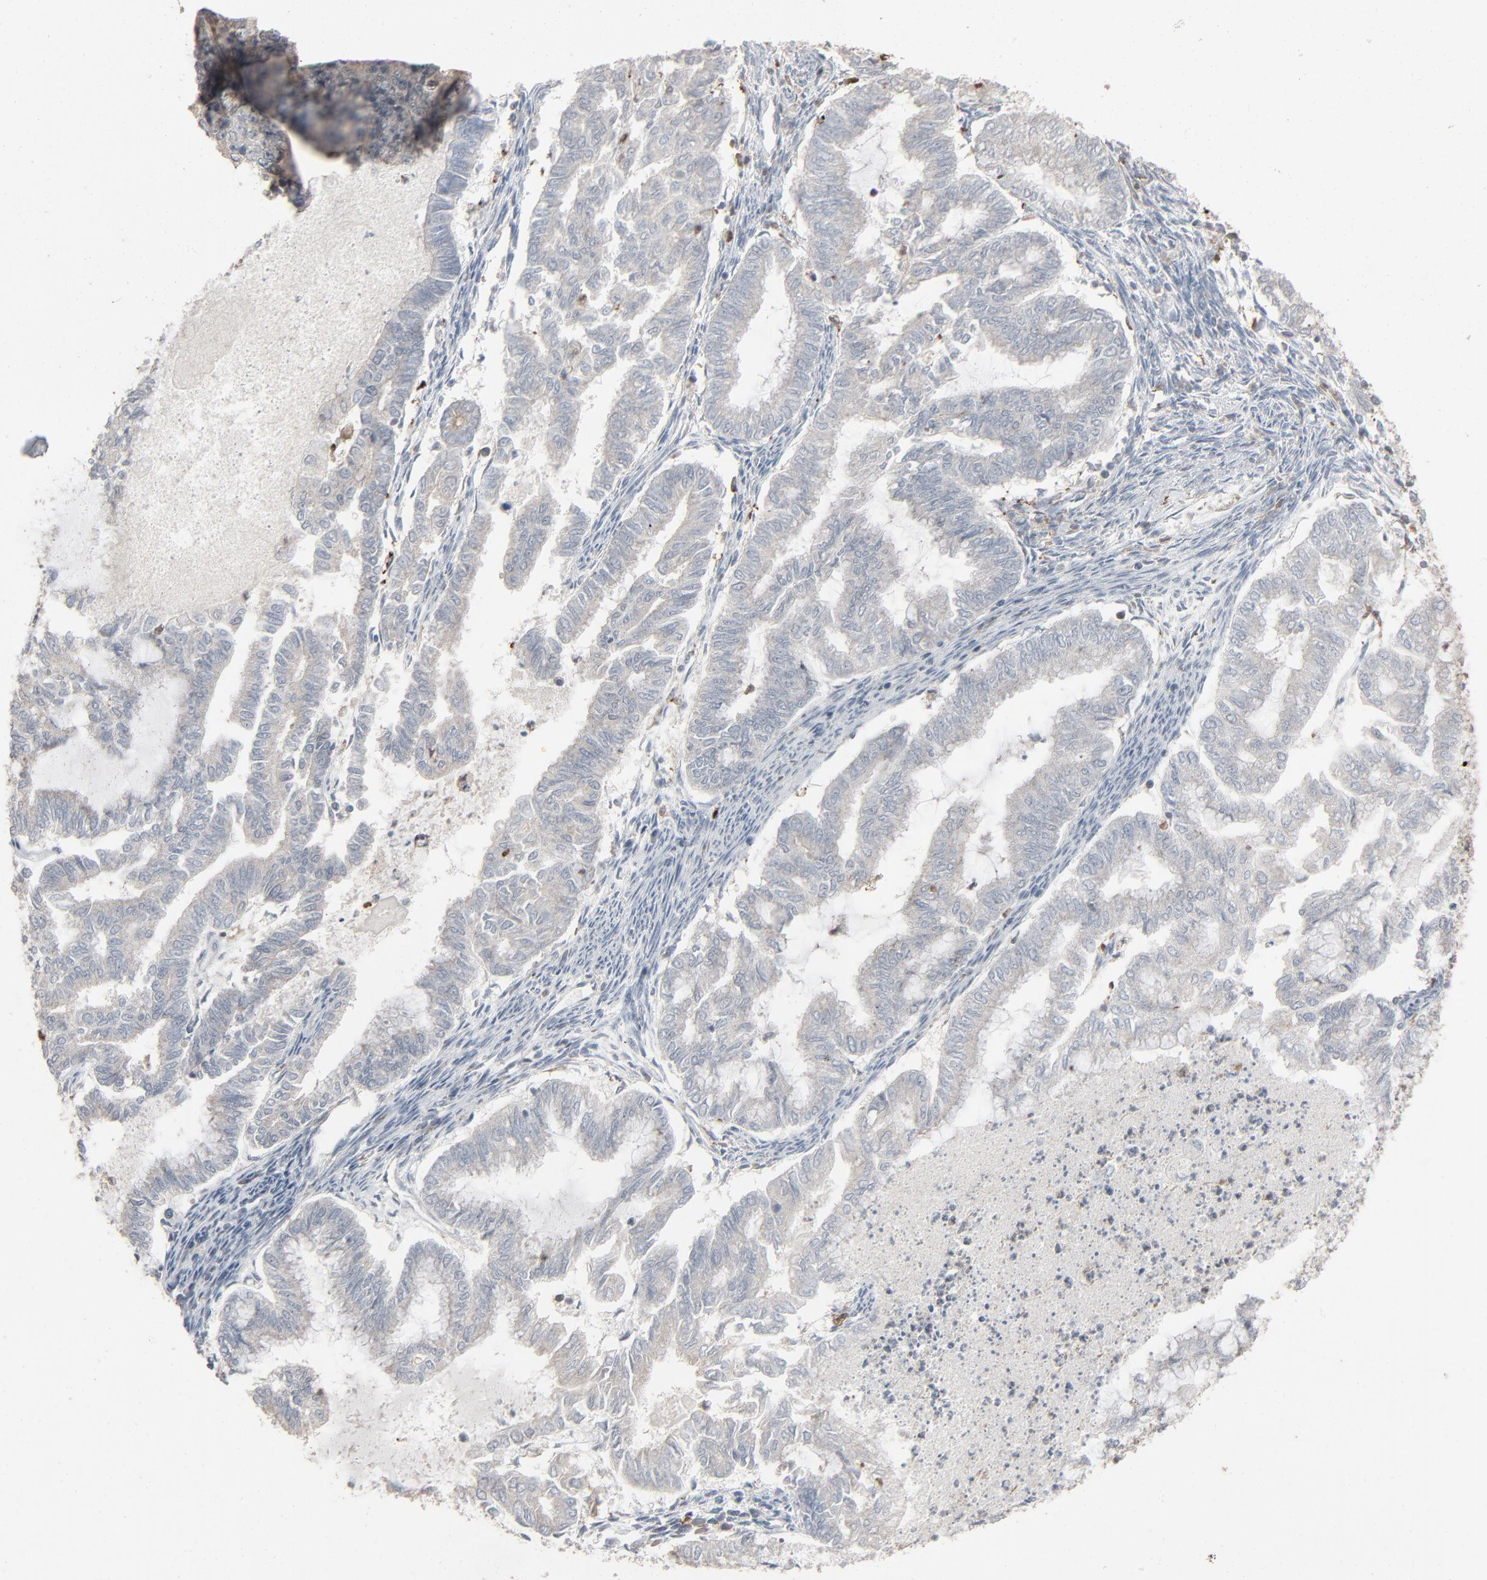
{"staining": {"intensity": "negative", "quantity": "none", "location": "none"}, "tissue": "endometrial cancer", "cell_type": "Tumor cells", "image_type": "cancer", "snomed": [{"axis": "morphology", "description": "Adenocarcinoma, NOS"}, {"axis": "topography", "description": "Endometrium"}], "caption": "There is no significant staining in tumor cells of adenocarcinoma (endometrial). The staining is performed using DAB (3,3'-diaminobenzidine) brown chromogen with nuclei counter-stained in using hematoxylin.", "gene": "DOCK8", "patient": {"sex": "female", "age": 79}}